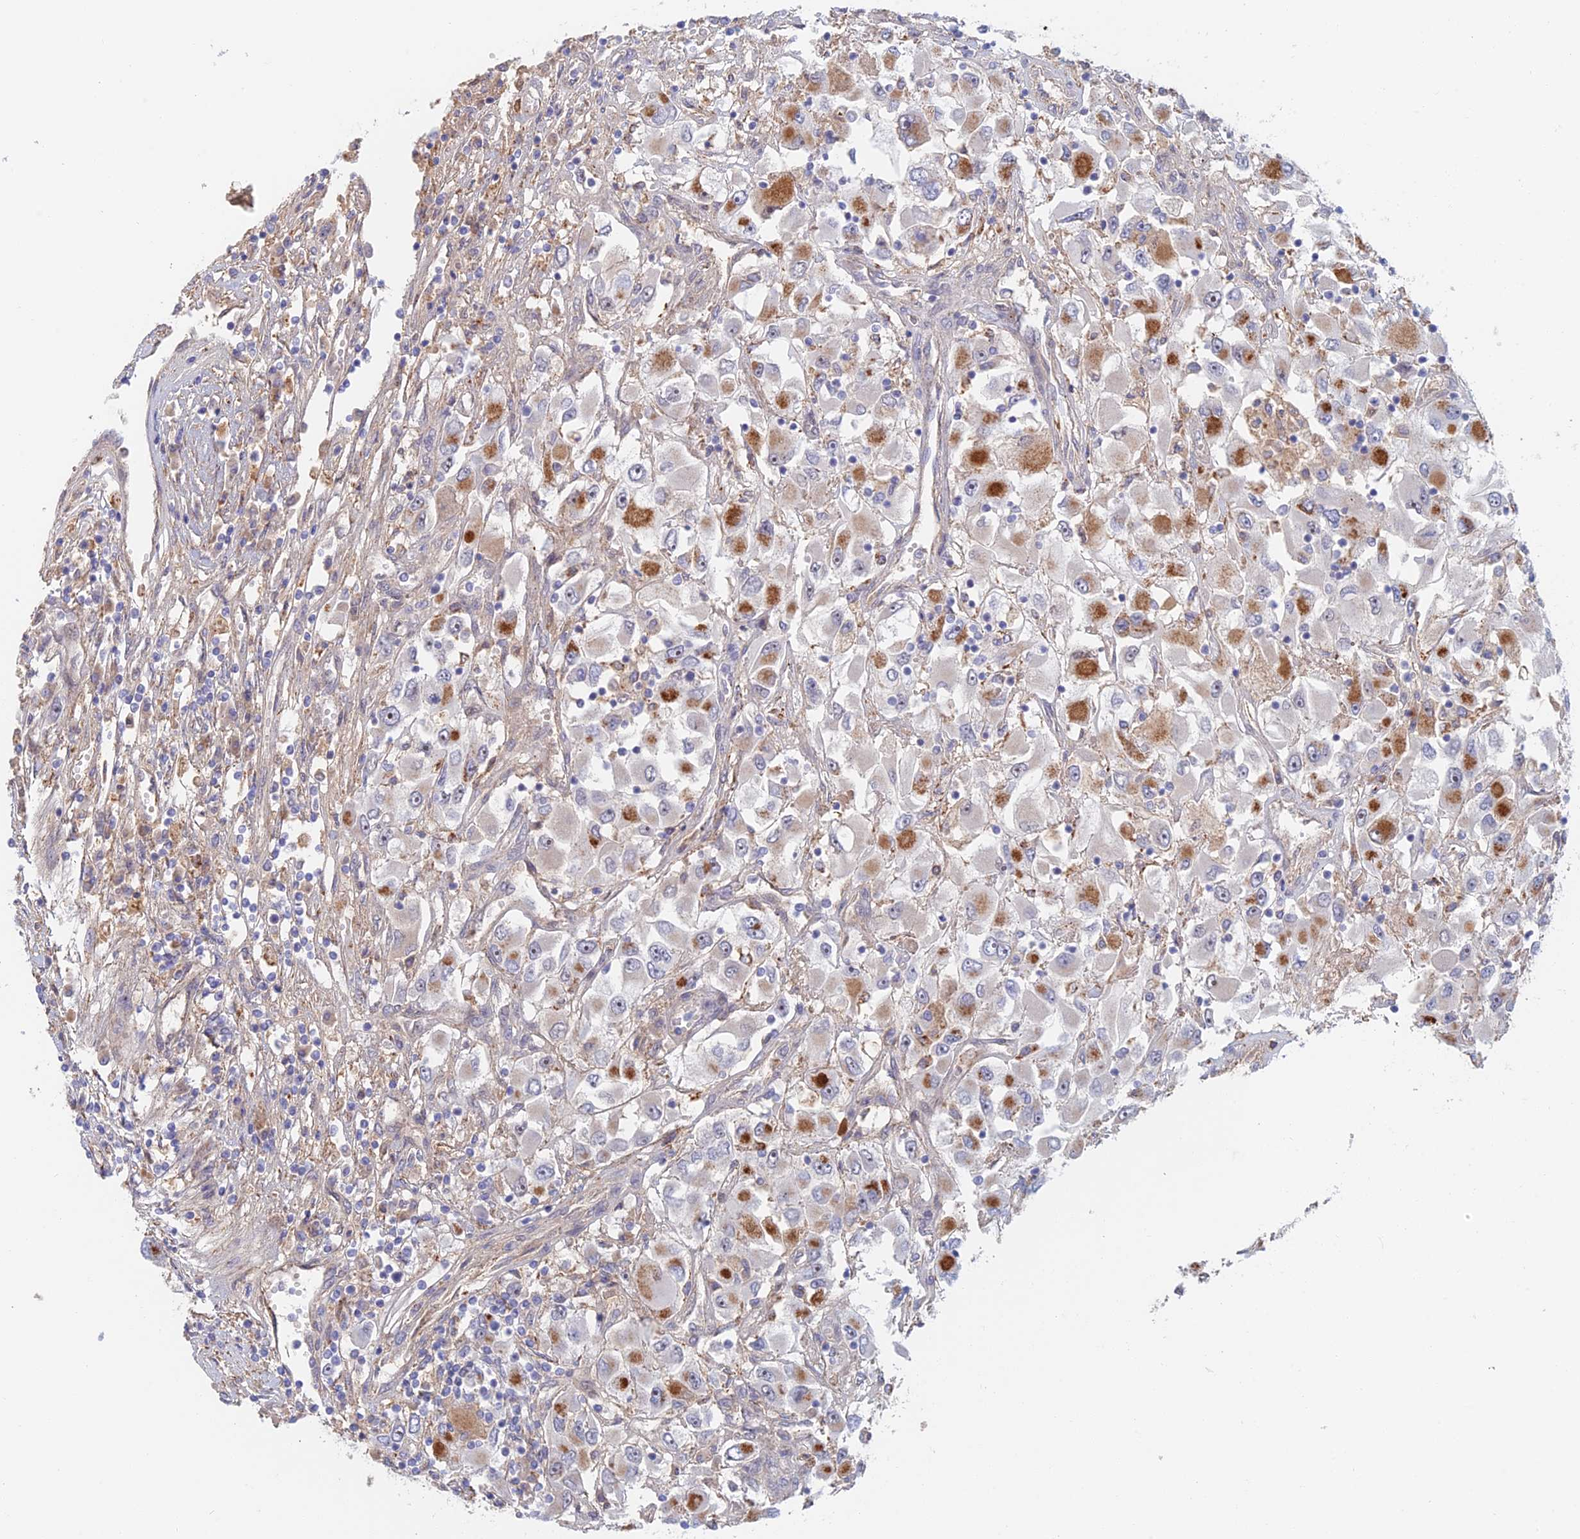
{"staining": {"intensity": "moderate", "quantity": "<25%", "location": "cytoplasmic/membranous"}, "tissue": "renal cancer", "cell_type": "Tumor cells", "image_type": "cancer", "snomed": [{"axis": "morphology", "description": "Adenocarcinoma, NOS"}, {"axis": "topography", "description": "Kidney"}], "caption": "Immunohistochemical staining of renal cancer displays low levels of moderate cytoplasmic/membranous expression in approximately <25% of tumor cells.", "gene": "ZUP1", "patient": {"sex": "female", "age": 52}}